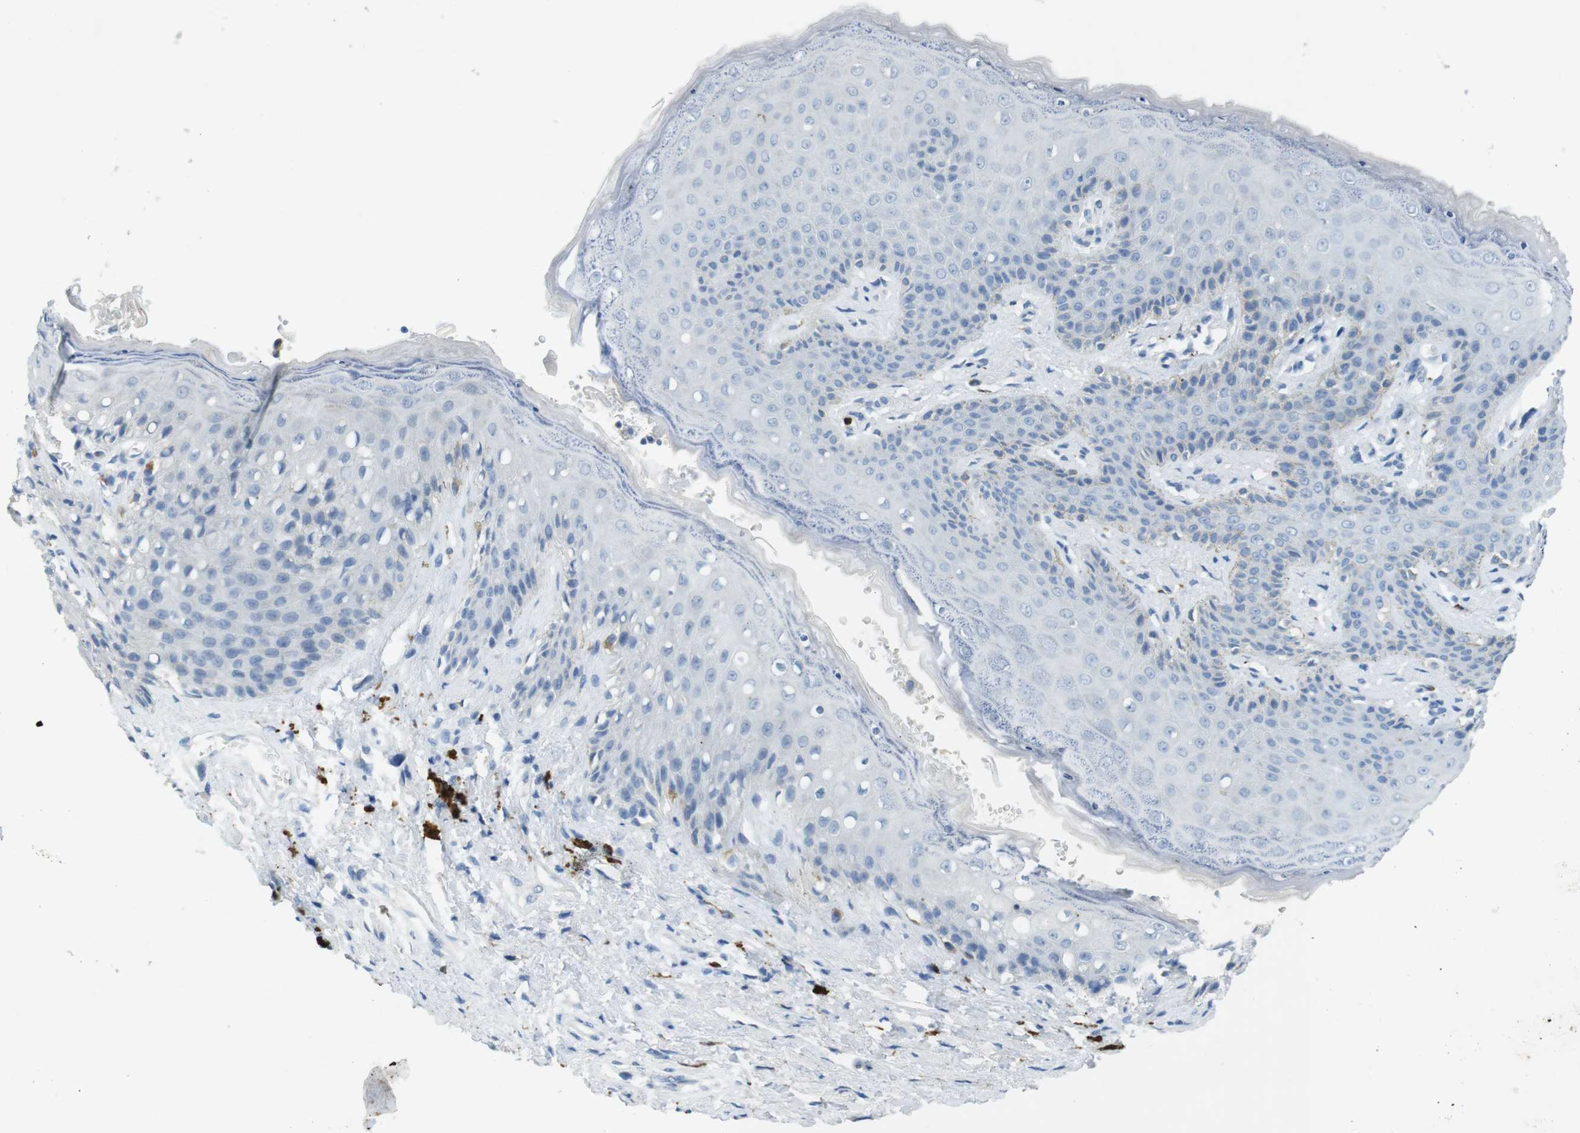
{"staining": {"intensity": "negative", "quantity": "none", "location": "none"}, "tissue": "skin", "cell_type": "Epidermal cells", "image_type": "normal", "snomed": [{"axis": "morphology", "description": "Normal tissue, NOS"}, {"axis": "topography", "description": "Anal"}], "caption": "The image exhibits no significant expression in epidermal cells of skin. (Stains: DAB IHC with hematoxylin counter stain, Microscopy: brightfield microscopy at high magnification).", "gene": "CD320", "patient": {"sex": "female", "age": 46}}